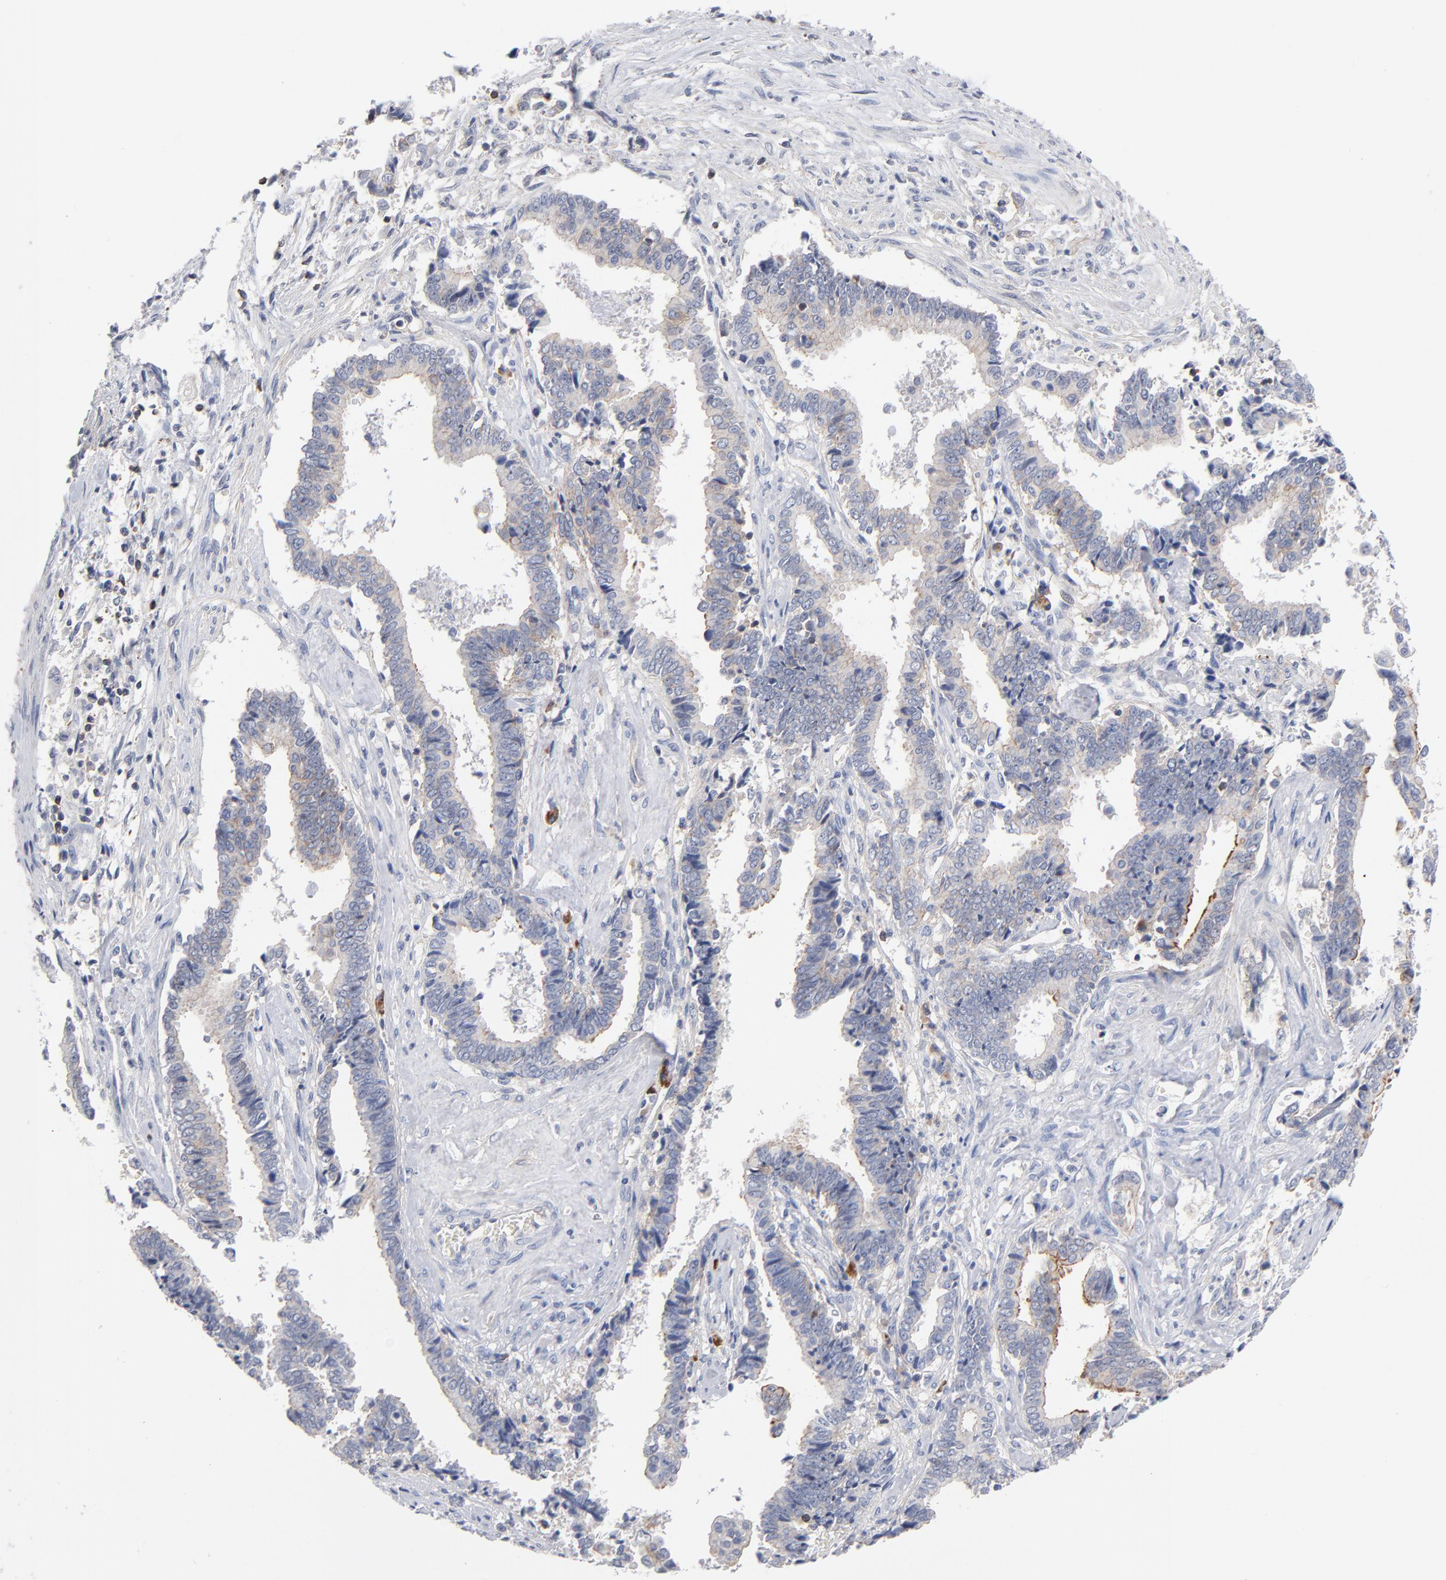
{"staining": {"intensity": "weak", "quantity": "25%-75%", "location": "cytoplasmic/membranous"}, "tissue": "liver cancer", "cell_type": "Tumor cells", "image_type": "cancer", "snomed": [{"axis": "morphology", "description": "Cholangiocarcinoma"}, {"axis": "topography", "description": "Liver"}], "caption": "A histopathology image of human liver cancer stained for a protein exhibits weak cytoplasmic/membranous brown staining in tumor cells. Ihc stains the protein of interest in brown and the nuclei are stained blue.", "gene": "PDLIM2", "patient": {"sex": "male", "age": 57}}